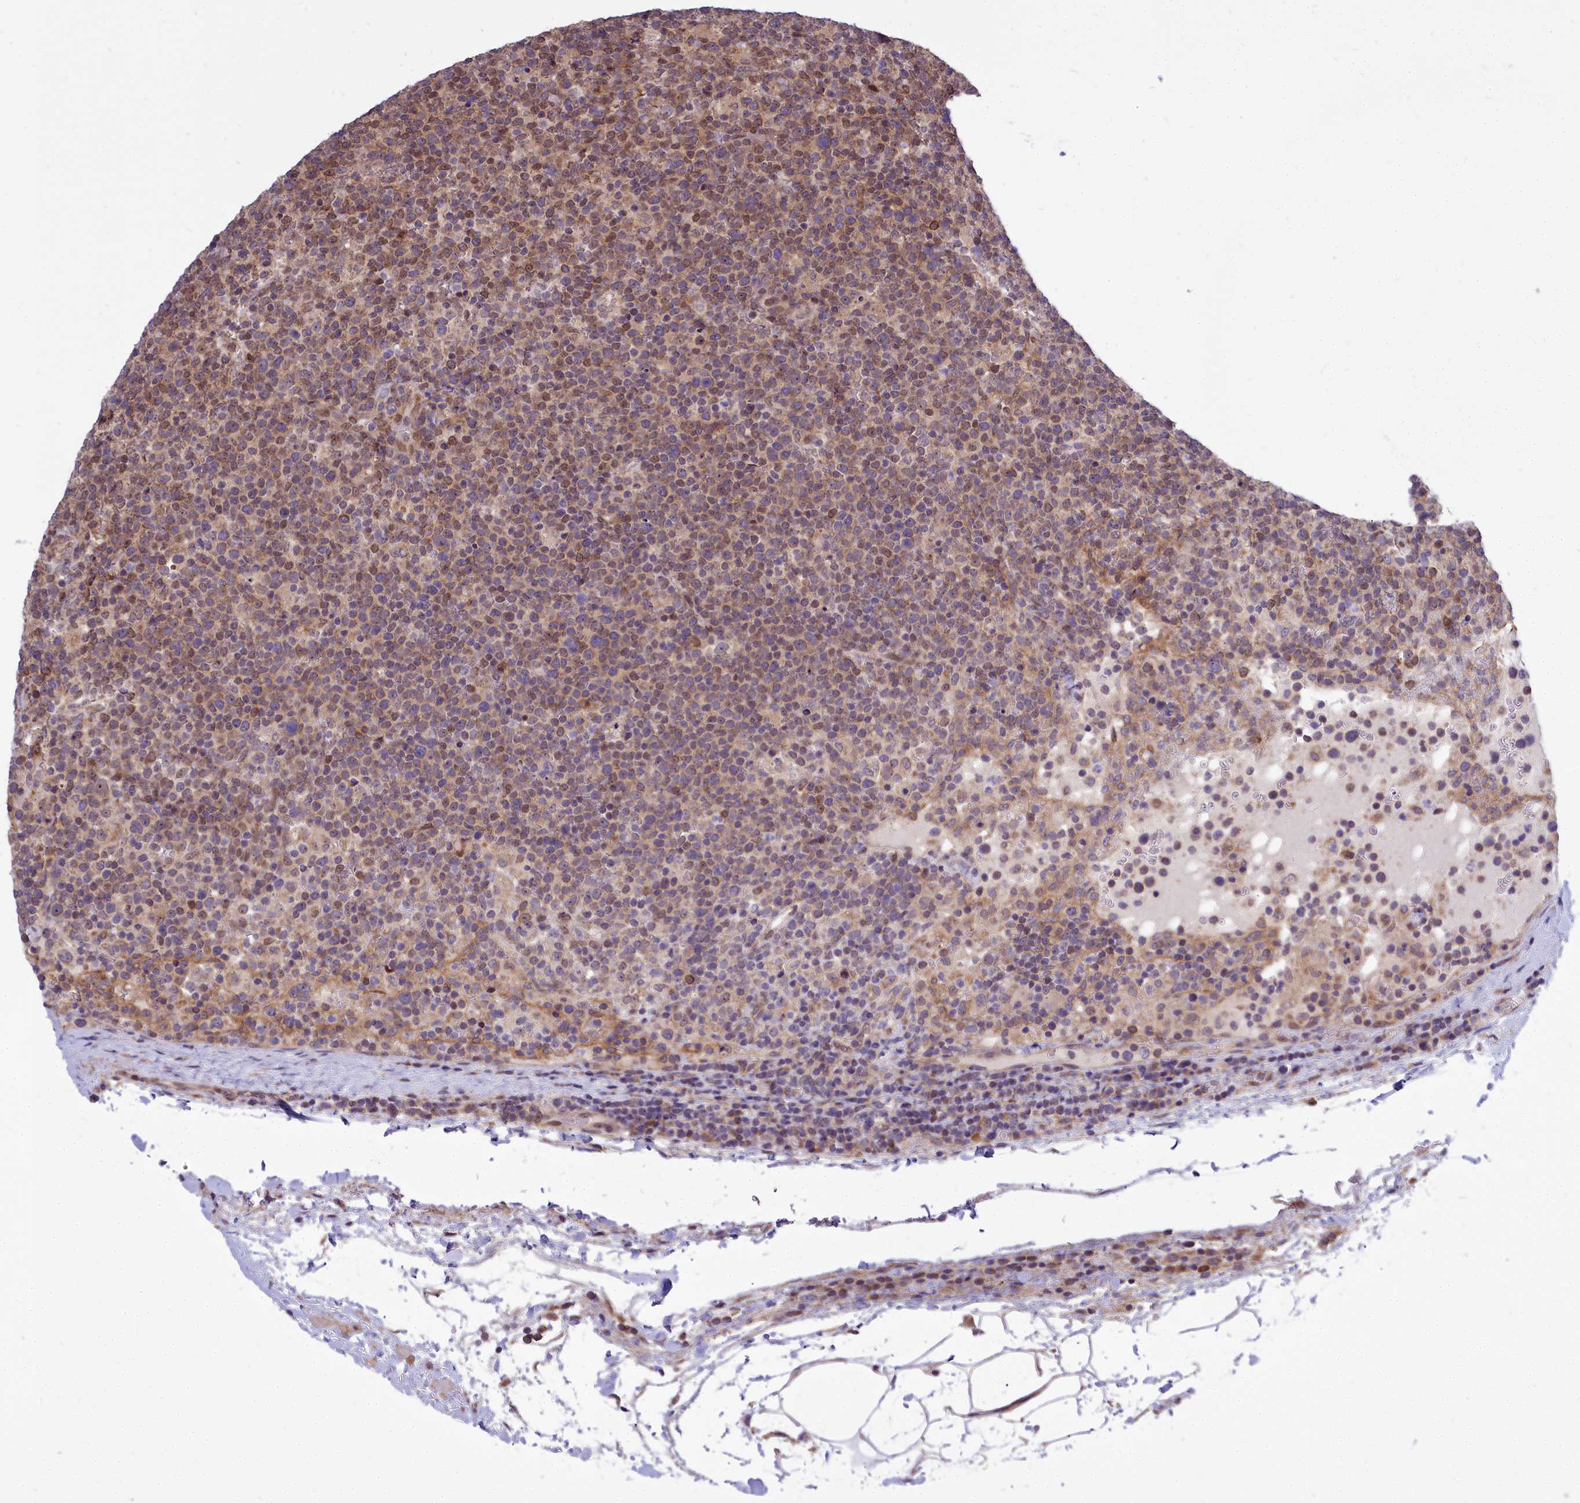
{"staining": {"intensity": "moderate", "quantity": "25%-75%", "location": "nuclear"}, "tissue": "lymphoma", "cell_type": "Tumor cells", "image_type": "cancer", "snomed": [{"axis": "morphology", "description": "Malignant lymphoma, non-Hodgkin's type, High grade"}, {"axis": "topography", "description": "Lymph node"}], "caption": "Immunohistochemistry (IHC) of lymphoma reveals medium levels of moderate nuclear positivity in approximately 25%-75% of tumor cells.", "gene": "ABCB8", "patient": {"sex": "male", "age": 61}}